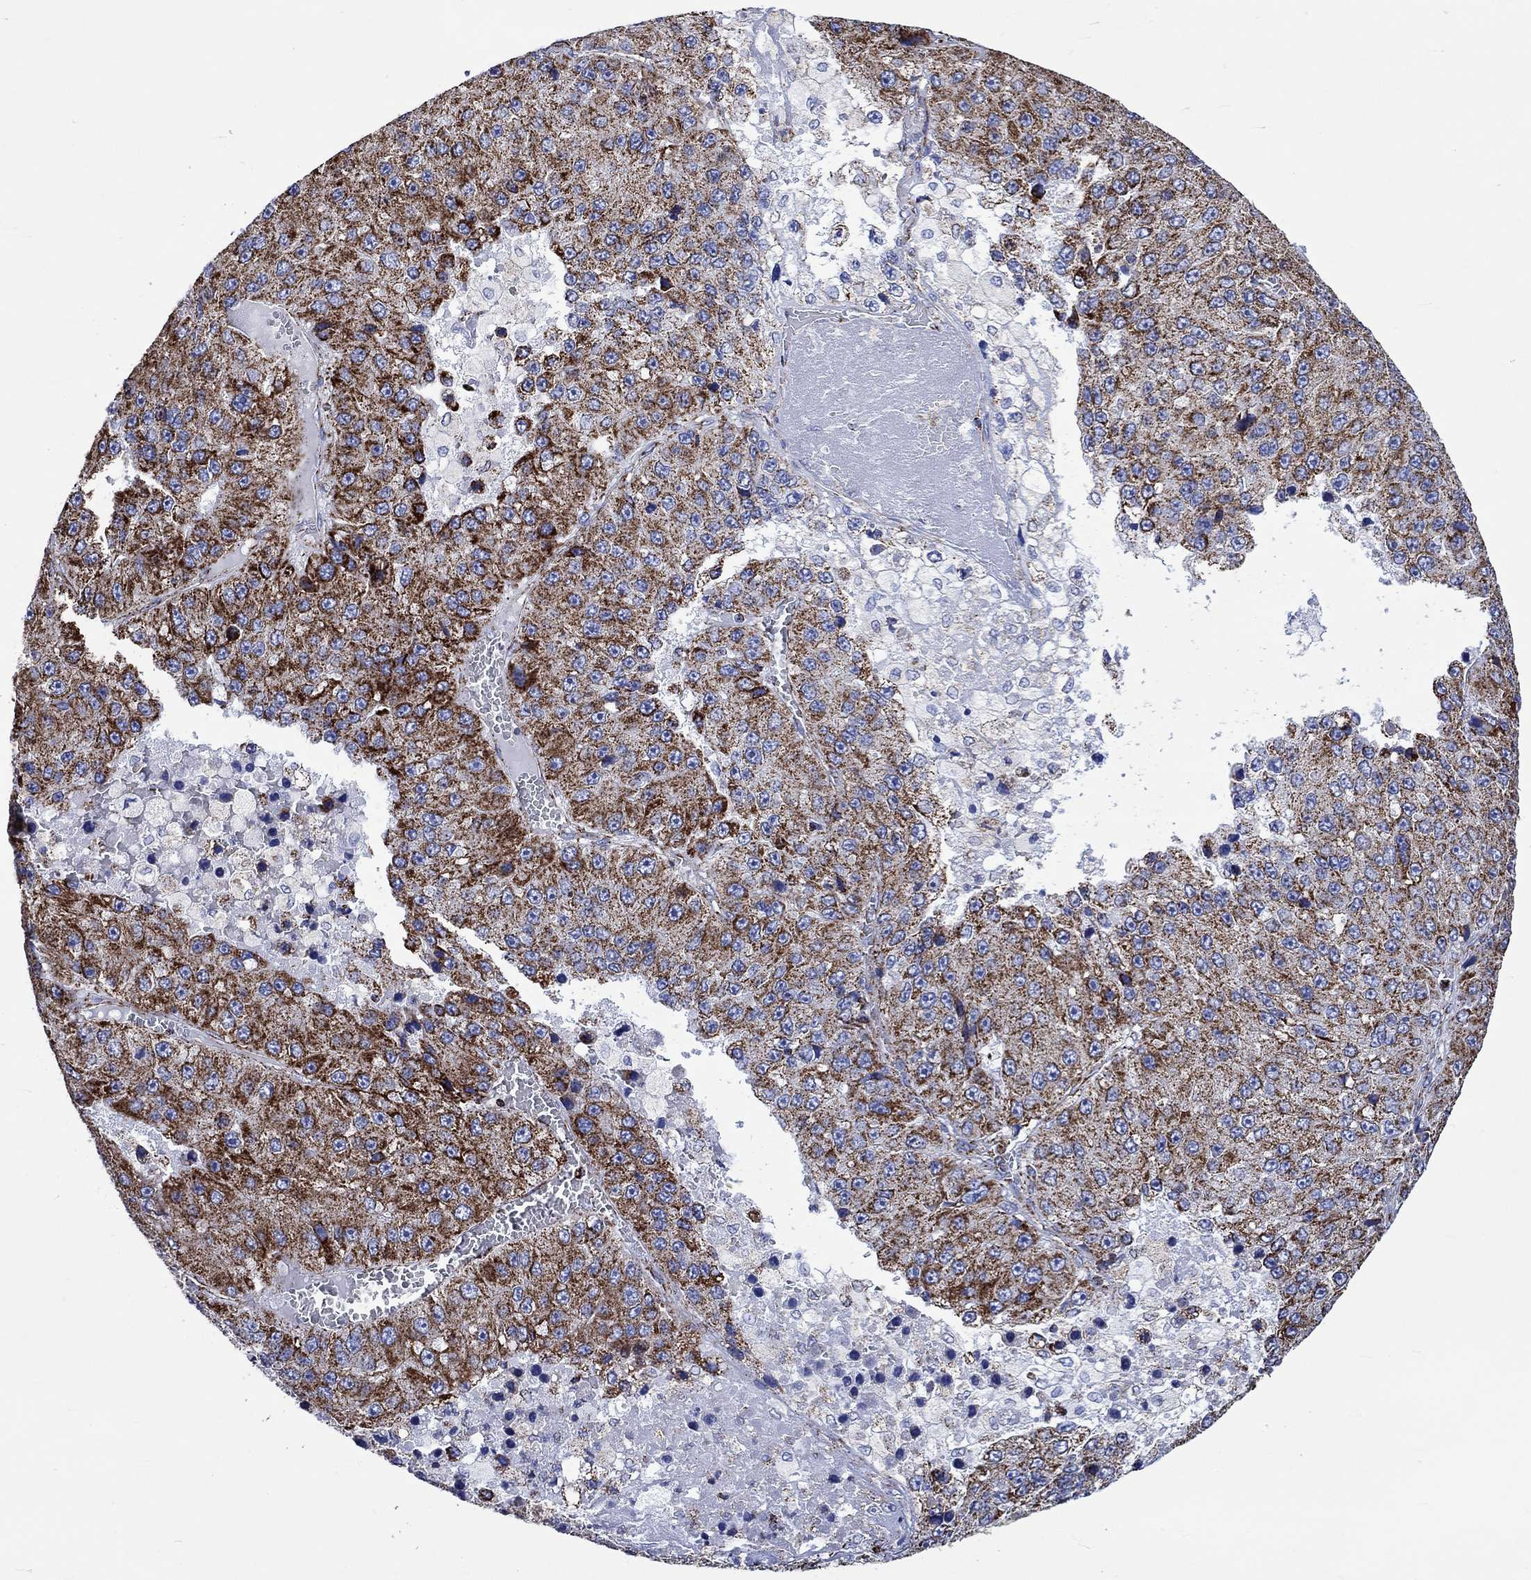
{"staining": {"intensity": "strong", "quantity": ">75%", "location": "cytoplasmic/membranous"}, "tissue": "liver cancer", "cell_type": "Tumor cells", "image_type": "cancer", "snomed": [{"axis": "morphology", "description": "Carcinoma, Hepatocellular, NOS"}, {"axis": "topography", "description": "Liver"}], "caption": "An IHC photomicrograph of neoplastic tissue is shown. Protein staining in brown labels strong cytoplasmic/membranous positivity in liver cancer (hepatocellular carcinoma) within tumor cells. The protein of interest is stained brown, and the nuclei are stained in blue (DAB (3,3'-diaminobenzidine) IHC with brightfield microscopy, high magnification).", "gene": "RCE1", "patient": {"sex": "female", "age": 73}}